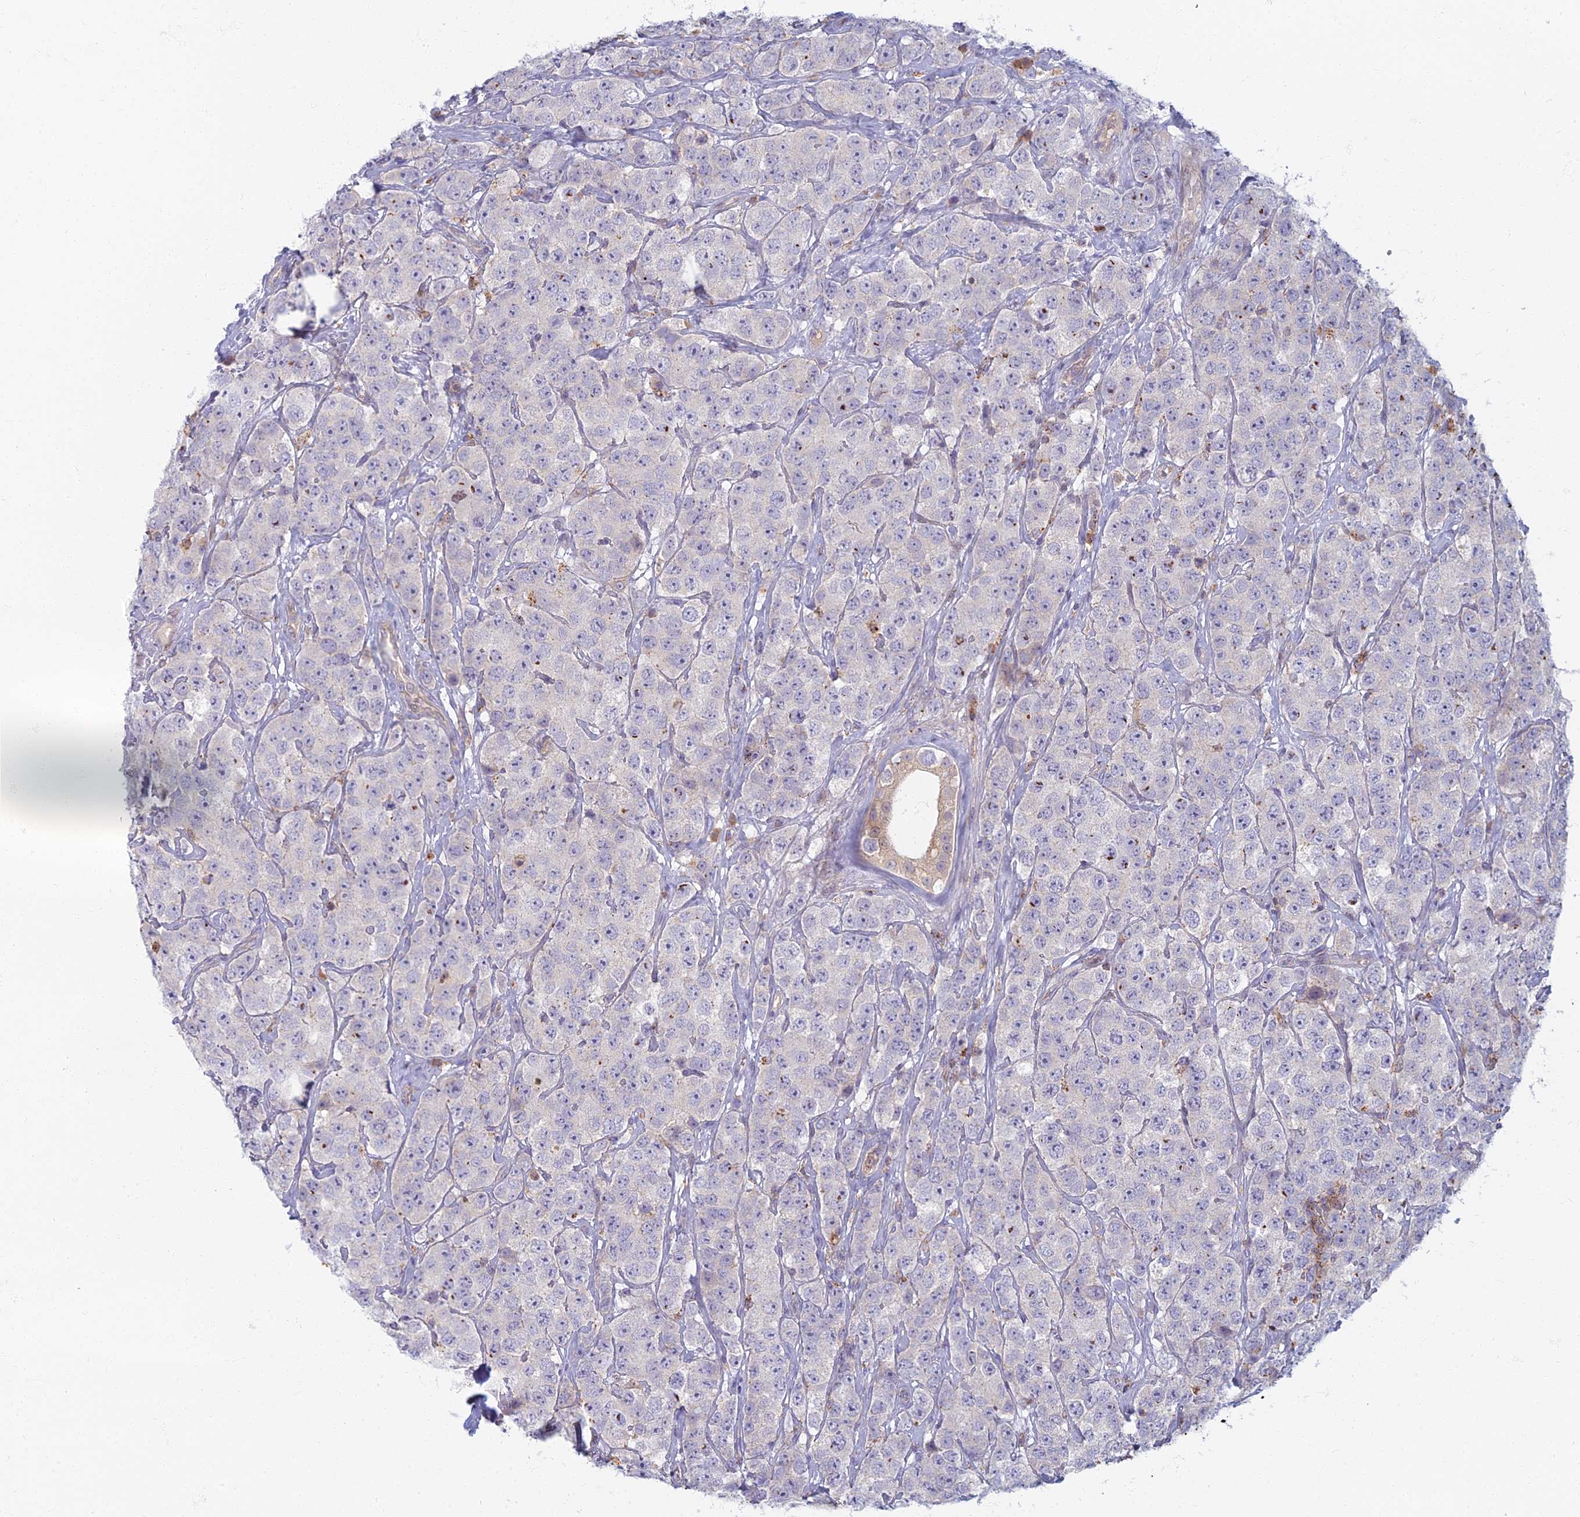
{"staining": {"intensity": "negative", "quantity": "none", "location": "none"}, "tissue": "testis cancer", "cell_type": "Tumor cells", "image_type": "cancer", "snomed": [{"axis": "morphology", "description": "Seminoma, NOS"}, {"axis": "topography", "description": "Testis"}], "caption": "The micrograph displays no significant expression in tumor cells of testis seminoma.", "gene": "CHMP4B", "patient": {"sex": "male", "age": 28}}